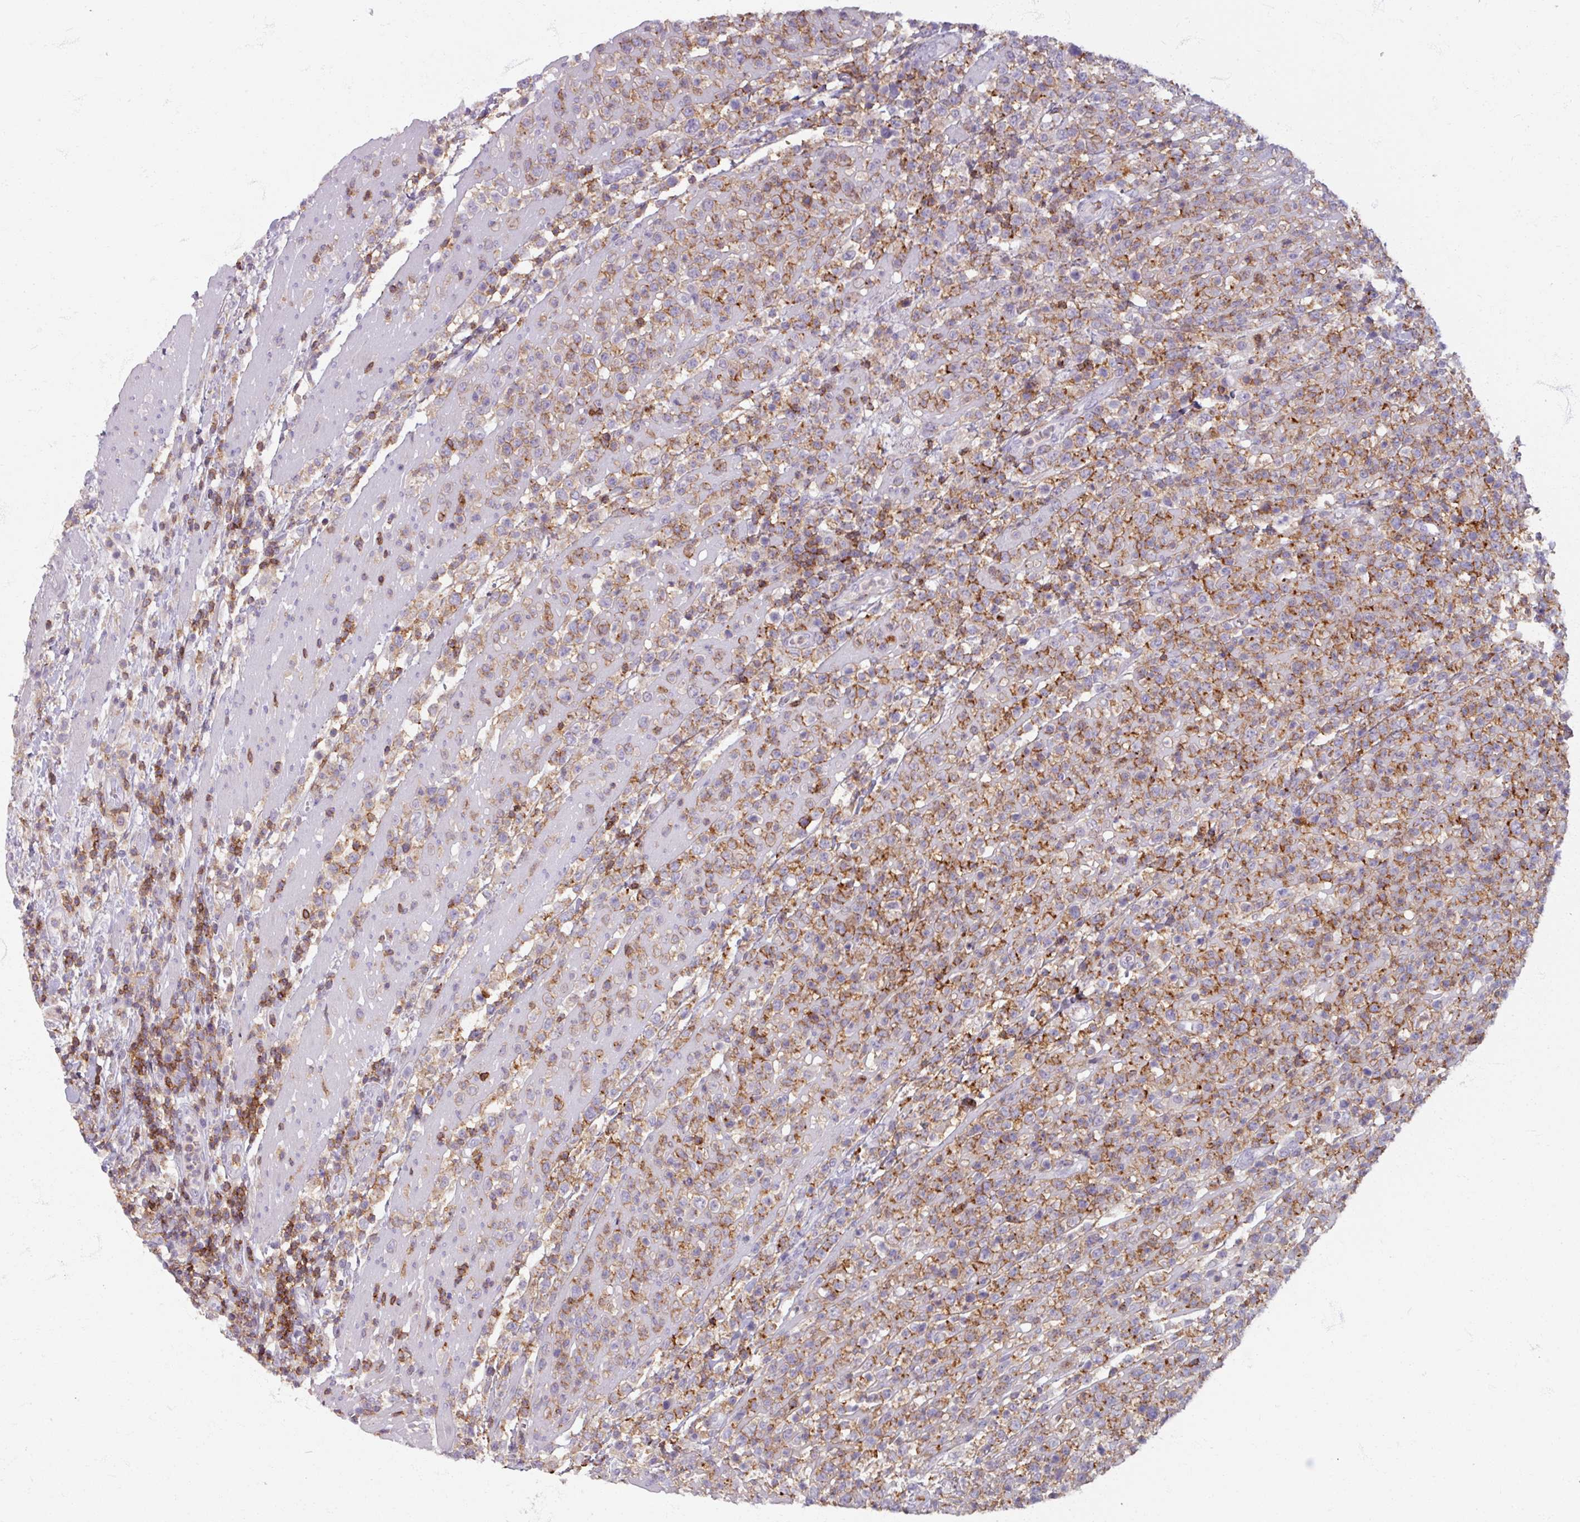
{"staining": {"intensity": "moderate", "quantity": "25%-75%", "location": "cytoplasmic/membranous"}, "tissue": "lymphoma", "cell_type": "Tumor cells", "image_type": "cancer", "snomed": [{"axis": "morphology", "description": "Malignant lymphoma, non-Hodgkin's type, High grade"}, {"axis": "topography", "description": "Colon"}], "caption": "Moderate cytoplasmic/membranous expression is present in about 25%-75% of tumor cells in lymphoma.", "gene": "PTPRC", "patient": {"sex": "female", "age": 53}}